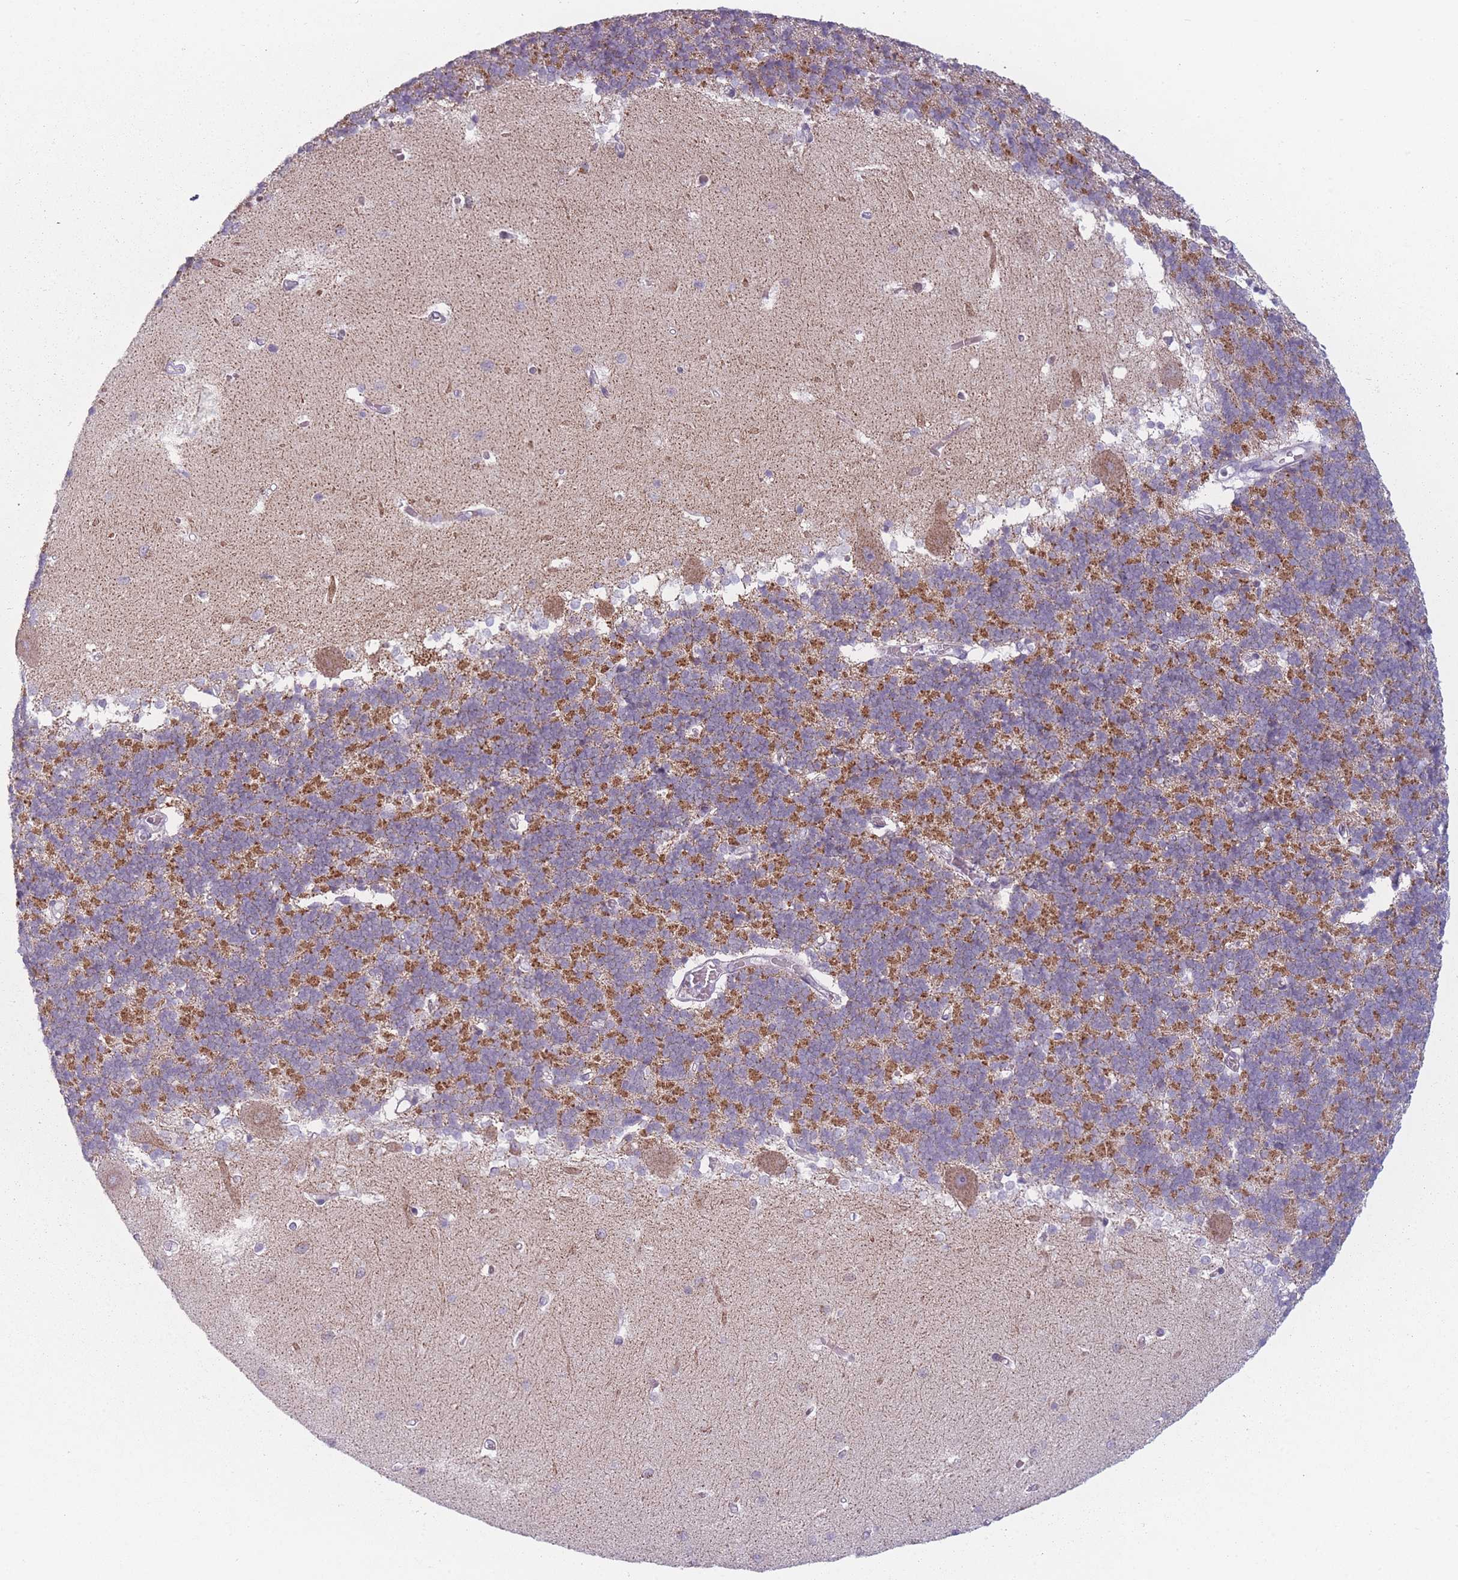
{"staining": {"intensity": "moderate", "quantity": "25%-75%", "location": "cytoplasmic/membranous"}, "tissue": "cerebellum", "cell_type": "Cells in granular layer", "image_type": "normal", "snomed": [{"axis": "morphology", "description": "Normal tissue, NOS"}, {"axis": "topography", "description": "Cerebellum"}], "caption": "Protein analysis of benign cerebellum shows moderate cytoplasmic/membranous expression in about 25%-75% of cells in granular layer.", "gene": "DCHS1", "patient": {"sex": "male", "age": 37}}